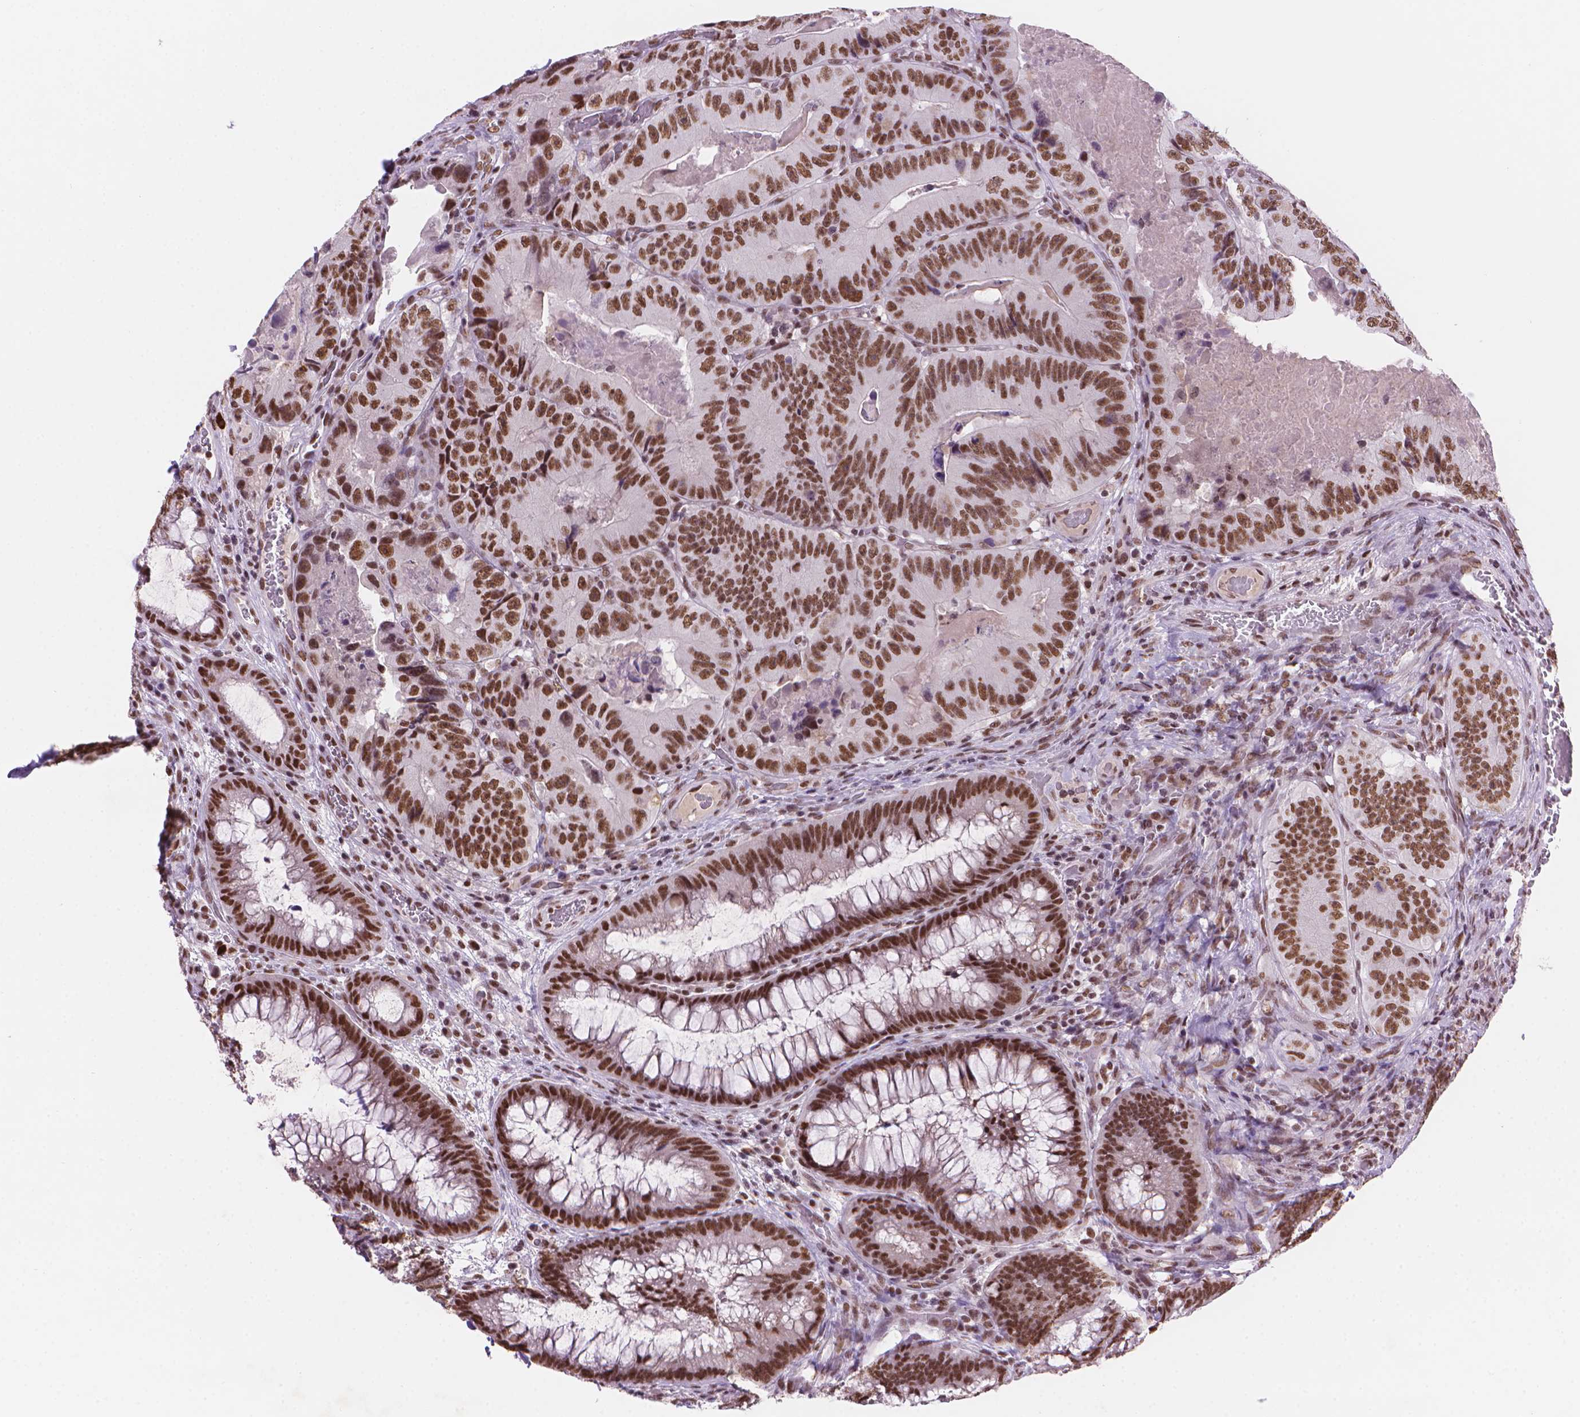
{"staining": {"intensity": "moderate", "quantity": ">75%", "location": "nuclear"}, "tissue": "colorectal cancer", "cell_type": "Tumor cells", "image_type": "cancer", "snomed": [{"axis": "morphology", "description": "Adenocarcinoma, NOS"}, {"axis": "topography", "description": "Colon"}], "caption": "Colorectal cancer stained with a protein marker shows moderate staining in tumor cells.", "gene": "RPA4", "patient": {"sex": "female", "age": 86}}